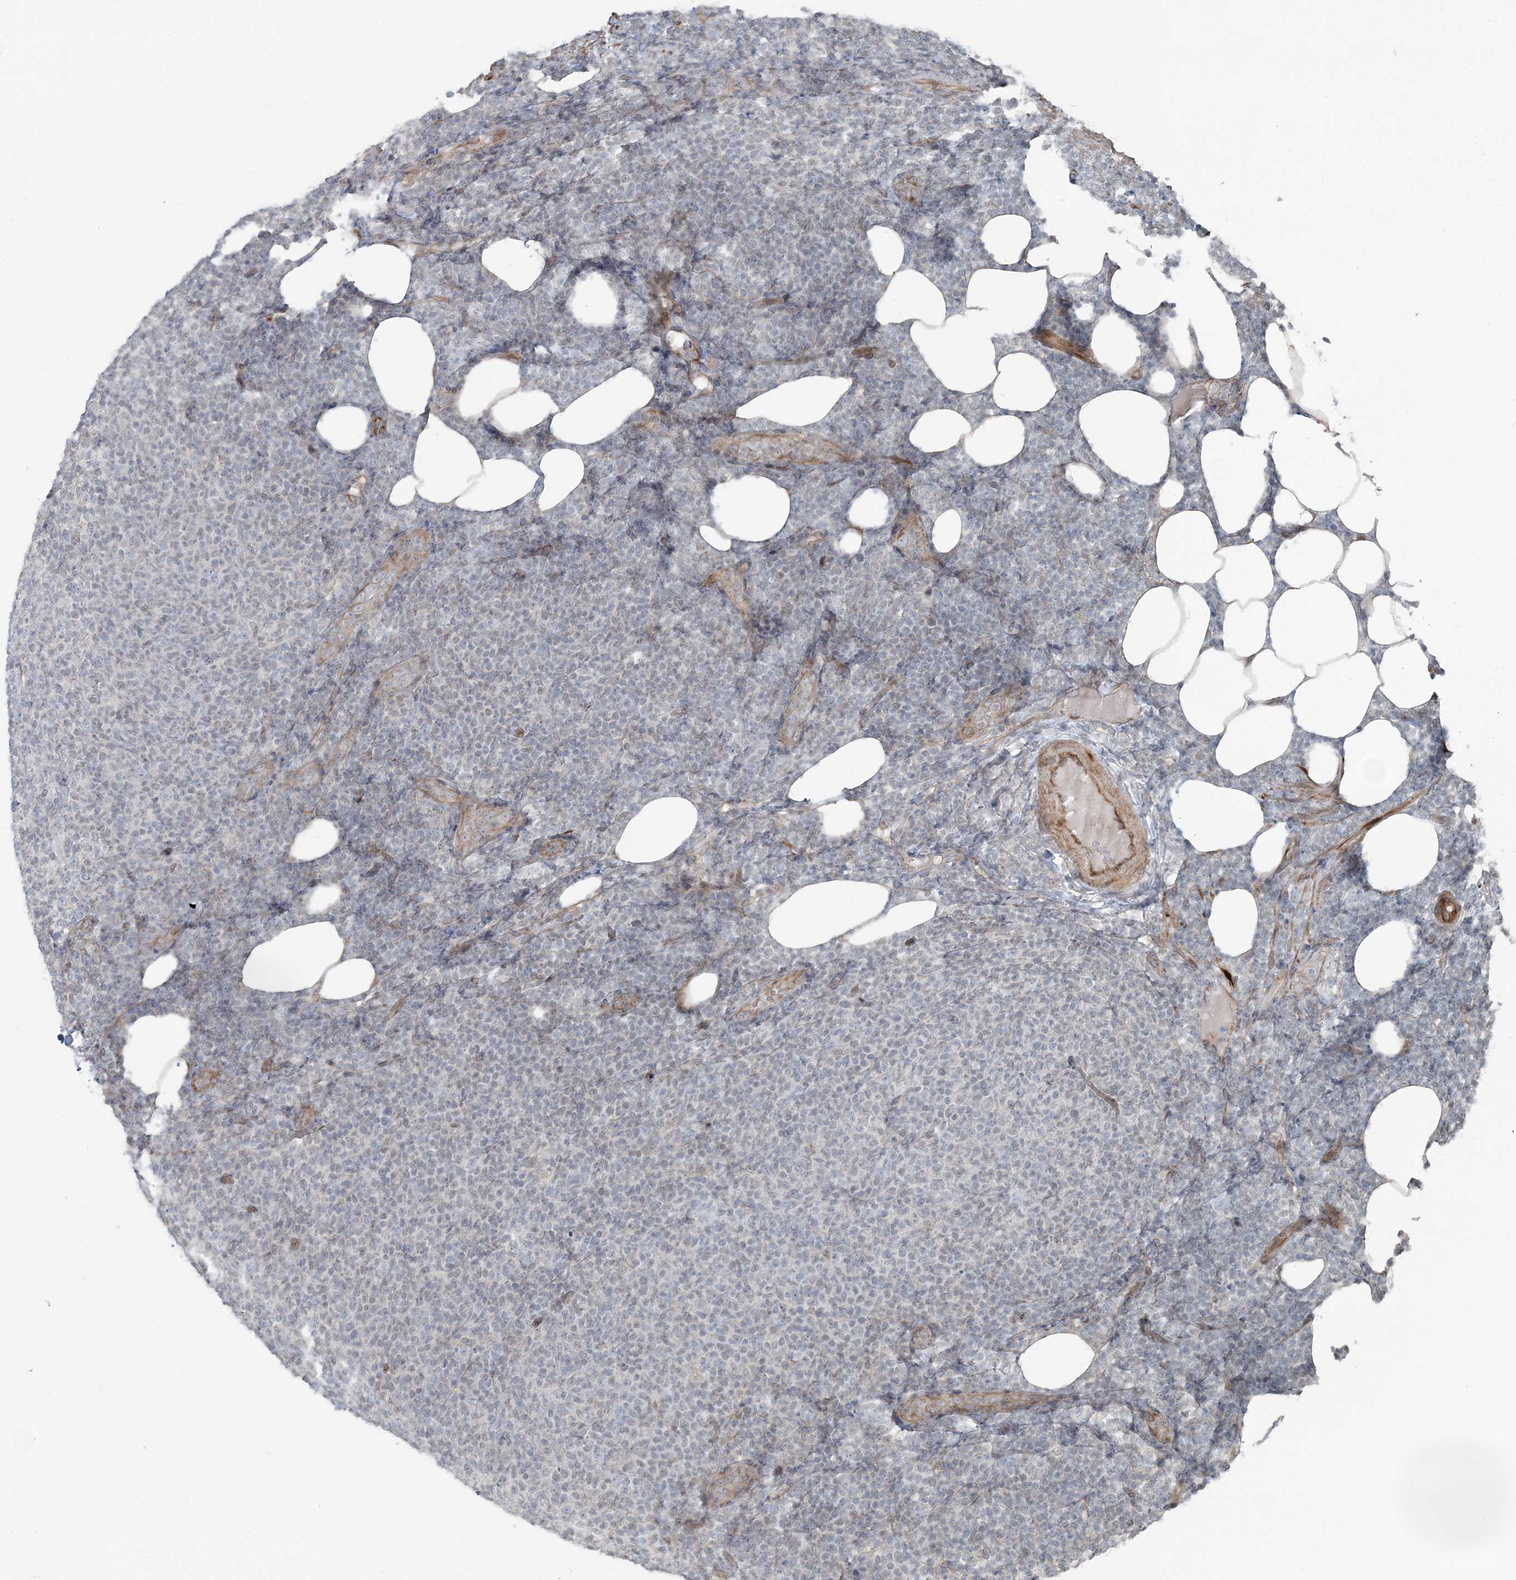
{"staining": {"intensity": "negative", "quantity": "none", "location": "none"}, "tissue": "lymphoma", "cell_type": "Tumor cells", "image_type": "cancer", "snomed": [{"axis": "morphology", "description": "Malignant lymphoma, non-Hodgkin's type, Low grade"}, {"axis": "topography", "description": "Lymph node"}], "caption": "A histopathology image of human lymphoma is negative for staining in tumor cells.", "gene": "FBXL17", "patient": {"sex": "male", "age": 66}}